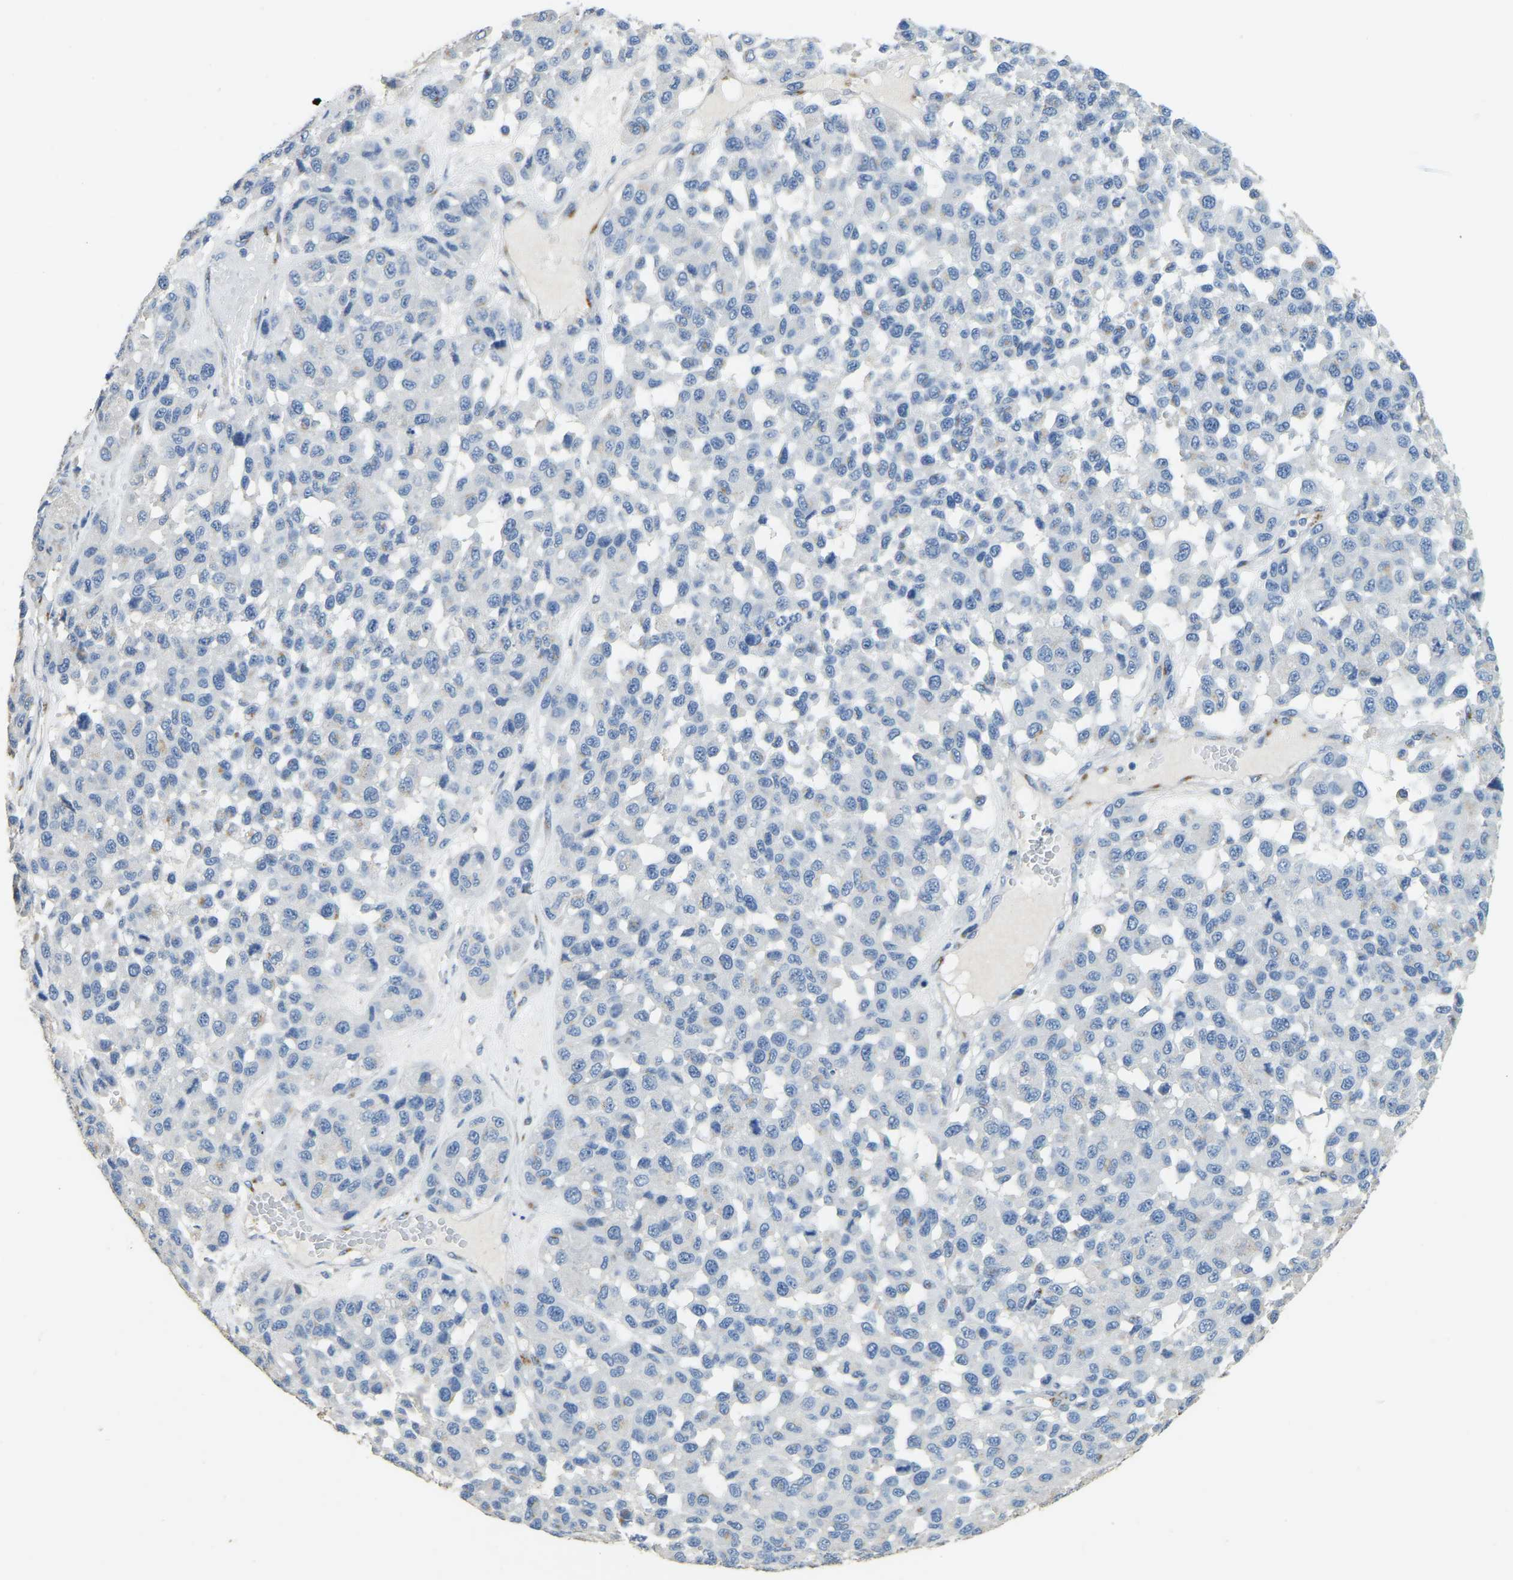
{"staining": {"intensity": "negative", "quantity": "none", "location": "none"}, "tissue": "melanoma", "cell_type": "Tumor cells", "image_type": "cancer", "snomed": [{"axis": "morphology", "description": "Malignant melanoma, NOS"}, {"axis": "topography", "description": "Skin"}], "caption": "The immunohistochemistry micrograph has no significant positivity in tumor cells of malignant melanoma tissue.", "gene": "FAM174A", "patient": {"sex": "male", "age": 62}}